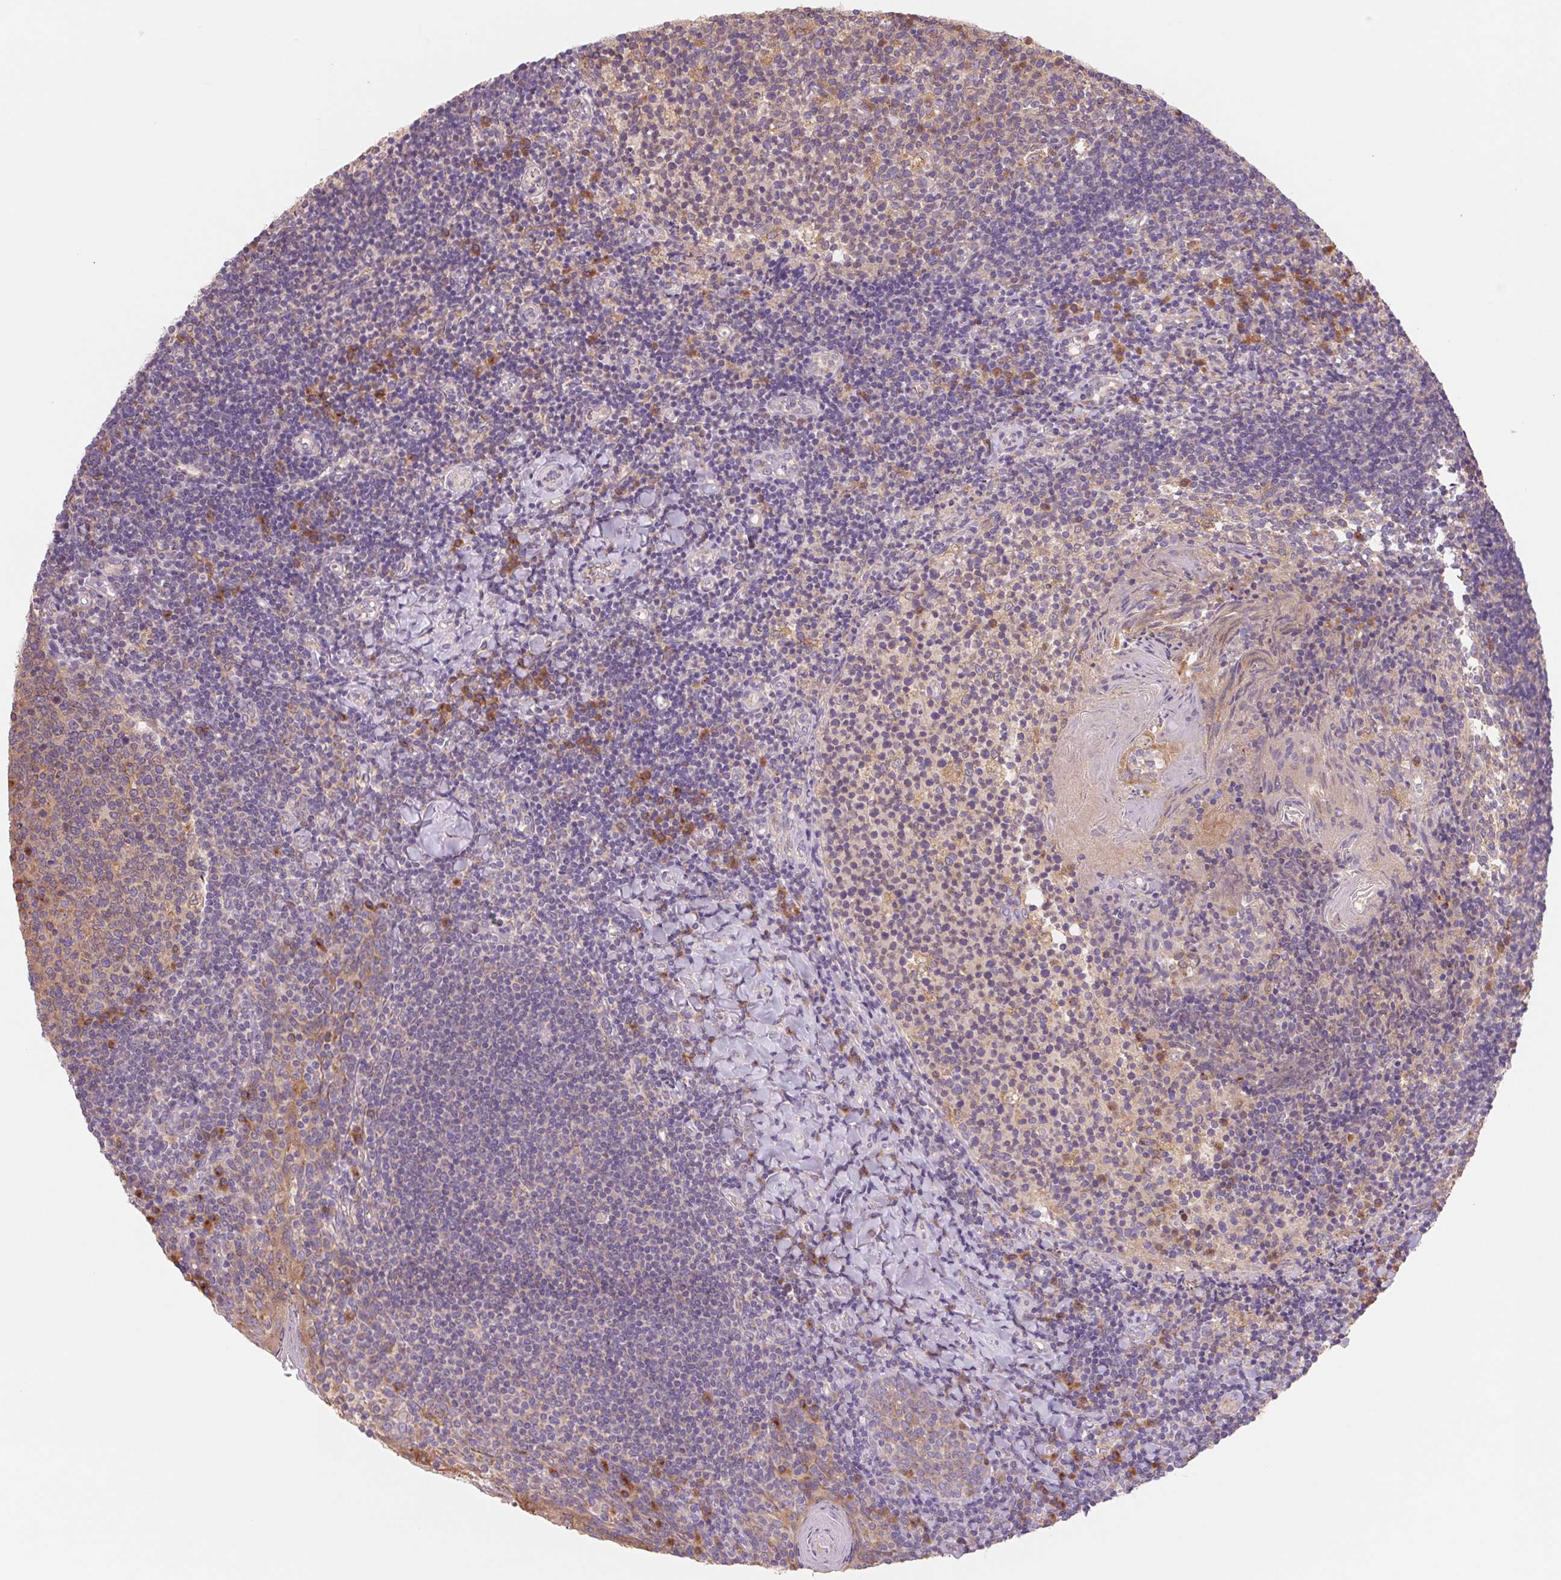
{"staining": {"intensity": "weak", "quantity": "<25%", "location": "cytoplasmic/membranous"}, "tissue": "tonsil", "cell_type": "Germinal center cells", "image_type": "normal", "snomed": [{"axis": "morphology", "description": "Normal tissue, NOS"}, {"axis": "topography", "description": "Tonsil"}], "caption": "This is an immunohistochemistry micrograph of benign tonsil. There is no expression in germinal center cells.", "gene": "RAB1A", "patient": {"sex": "female", "age": 10}}